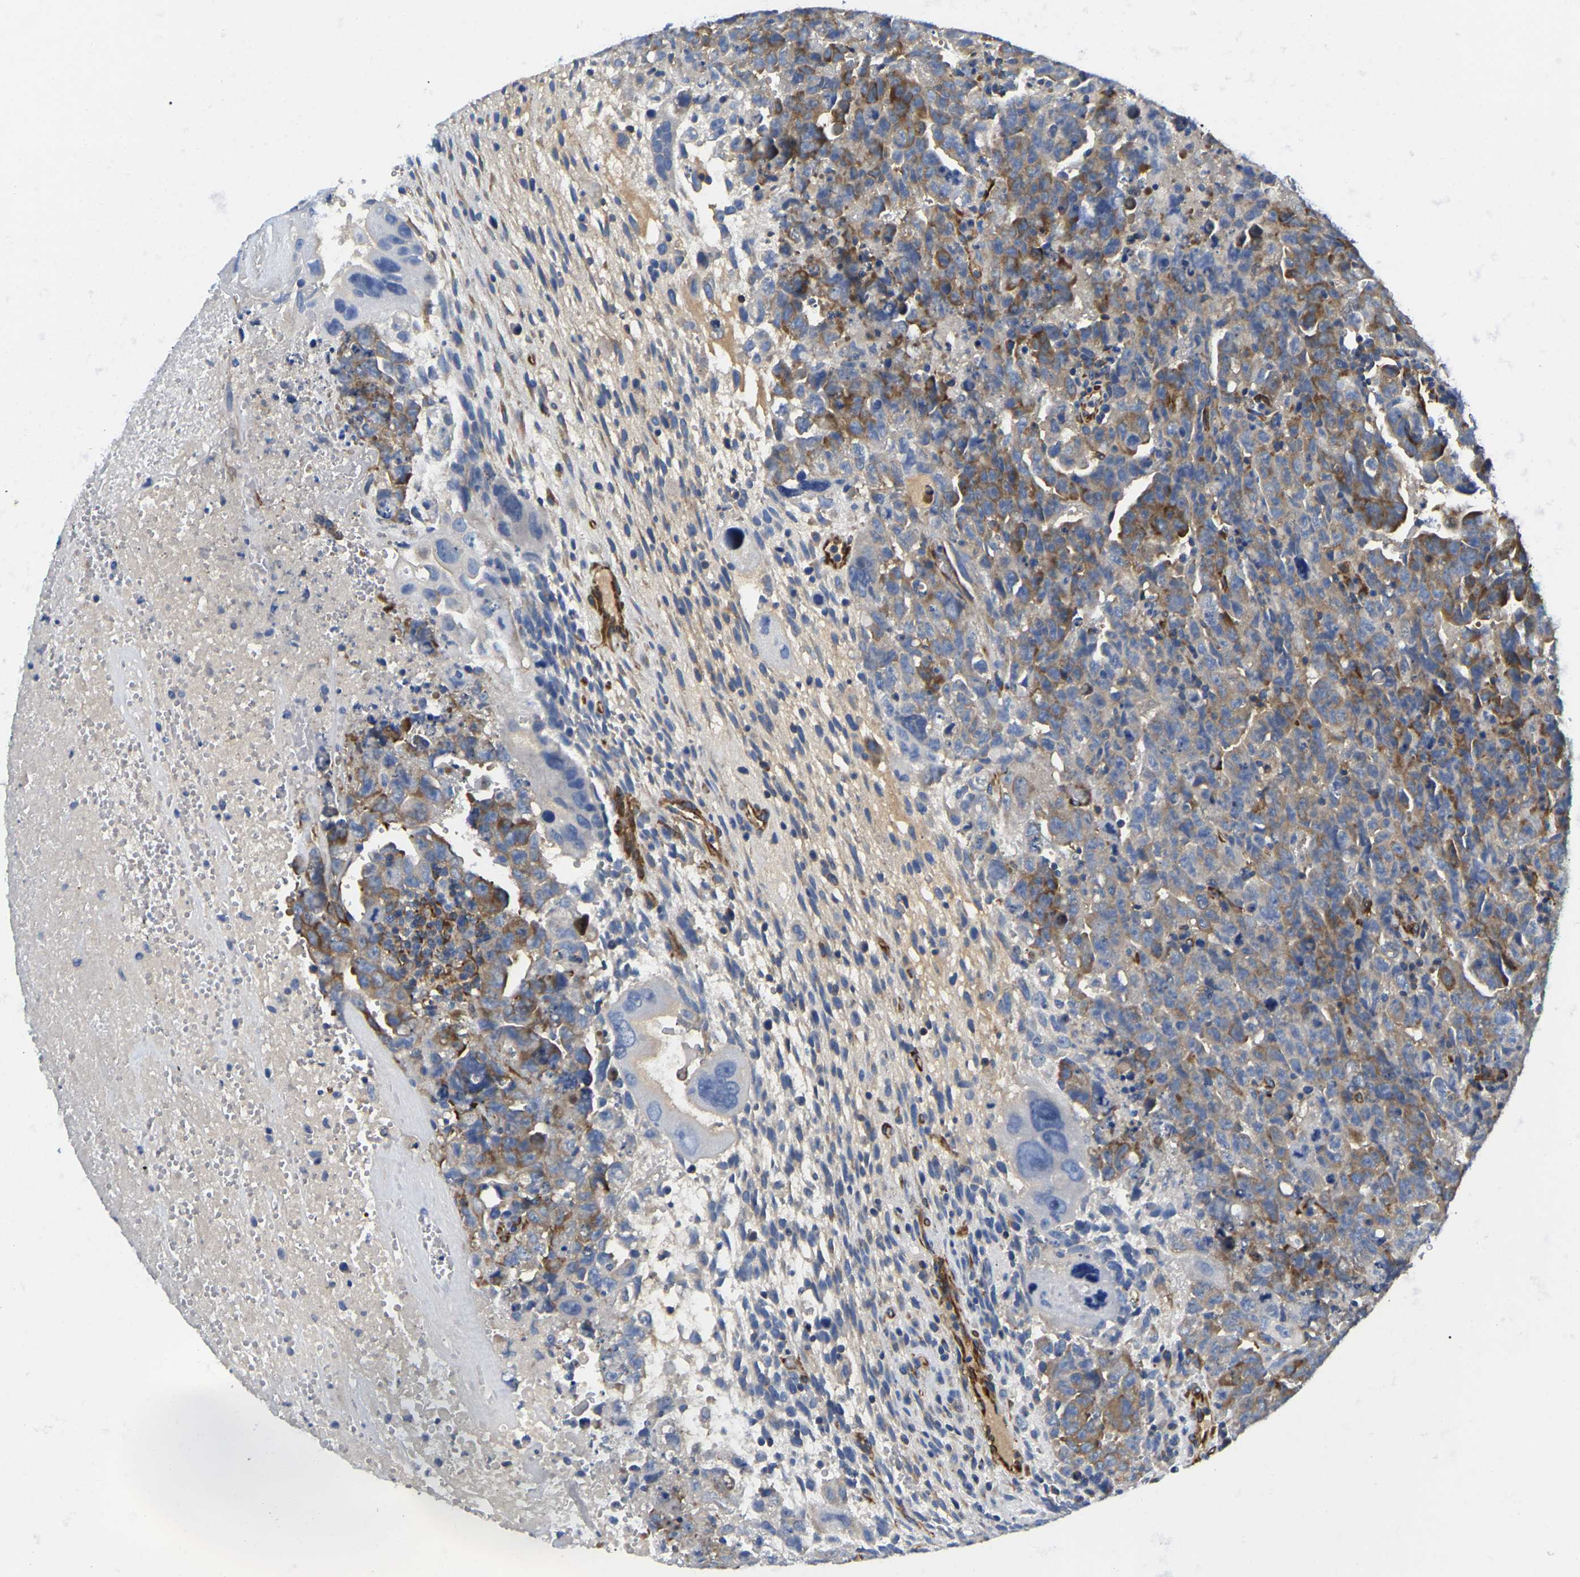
{"staining": {"intensity": "moderate", "quantity": "25%-75%", "location": "cytoplasmic/membranous"}, "tissue": "testis cancer", "cell_type": "Tumor cells", "image_type": "cancer", "snomed": [{"axis": "morphology", "description": "Carcinoma, Embryonal, NOS"}, {"axis": "topography", "description": "Testis"}], "caption": "Human testis cancer stained with a brown dye reveals moderate cytoplasmic/membranous positive positivity in approximately 25%-75% of tumor cells.", "gene": "DUSP8", "patient": {"sex": "male", "age": 28}}